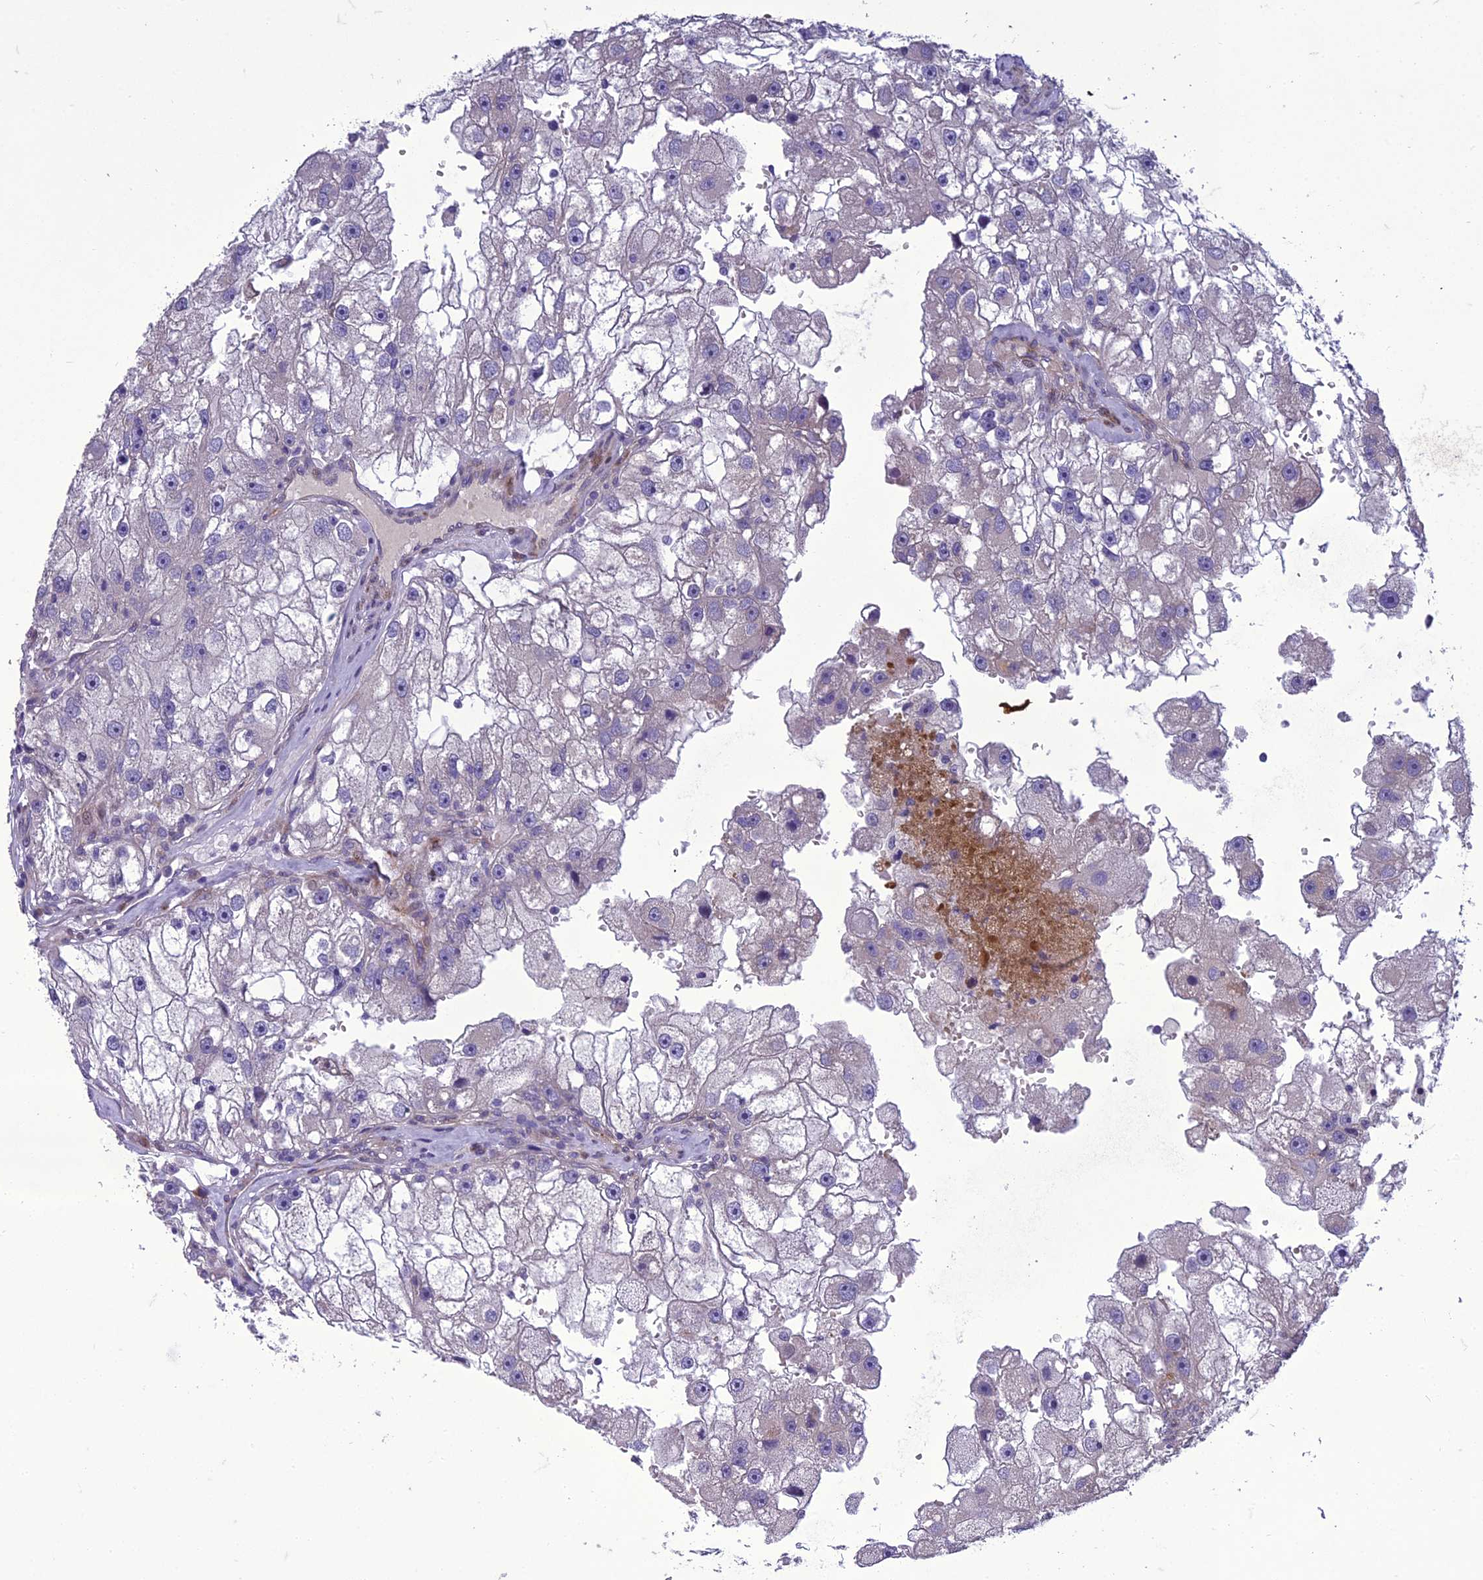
{"staining": {"intensity": "negative", "quantity": "none", "location": "none"}, "tissue": "renal cancer", "cell_type": "Tumor cells", "image_type": "cancer", "snomed": [{"axis": "morphology", "description": "Adenocarcinoma, NOS"}, {"axis": "topography", "description": "Kidney"}], "caption": "Immunohistochemical staining of renal cancer (adenocarcinoma) demonstrates no significant positivity in tumor cells.", "gene": "ADIPOR2", "patient": {"sex": "male", "age": 63}}